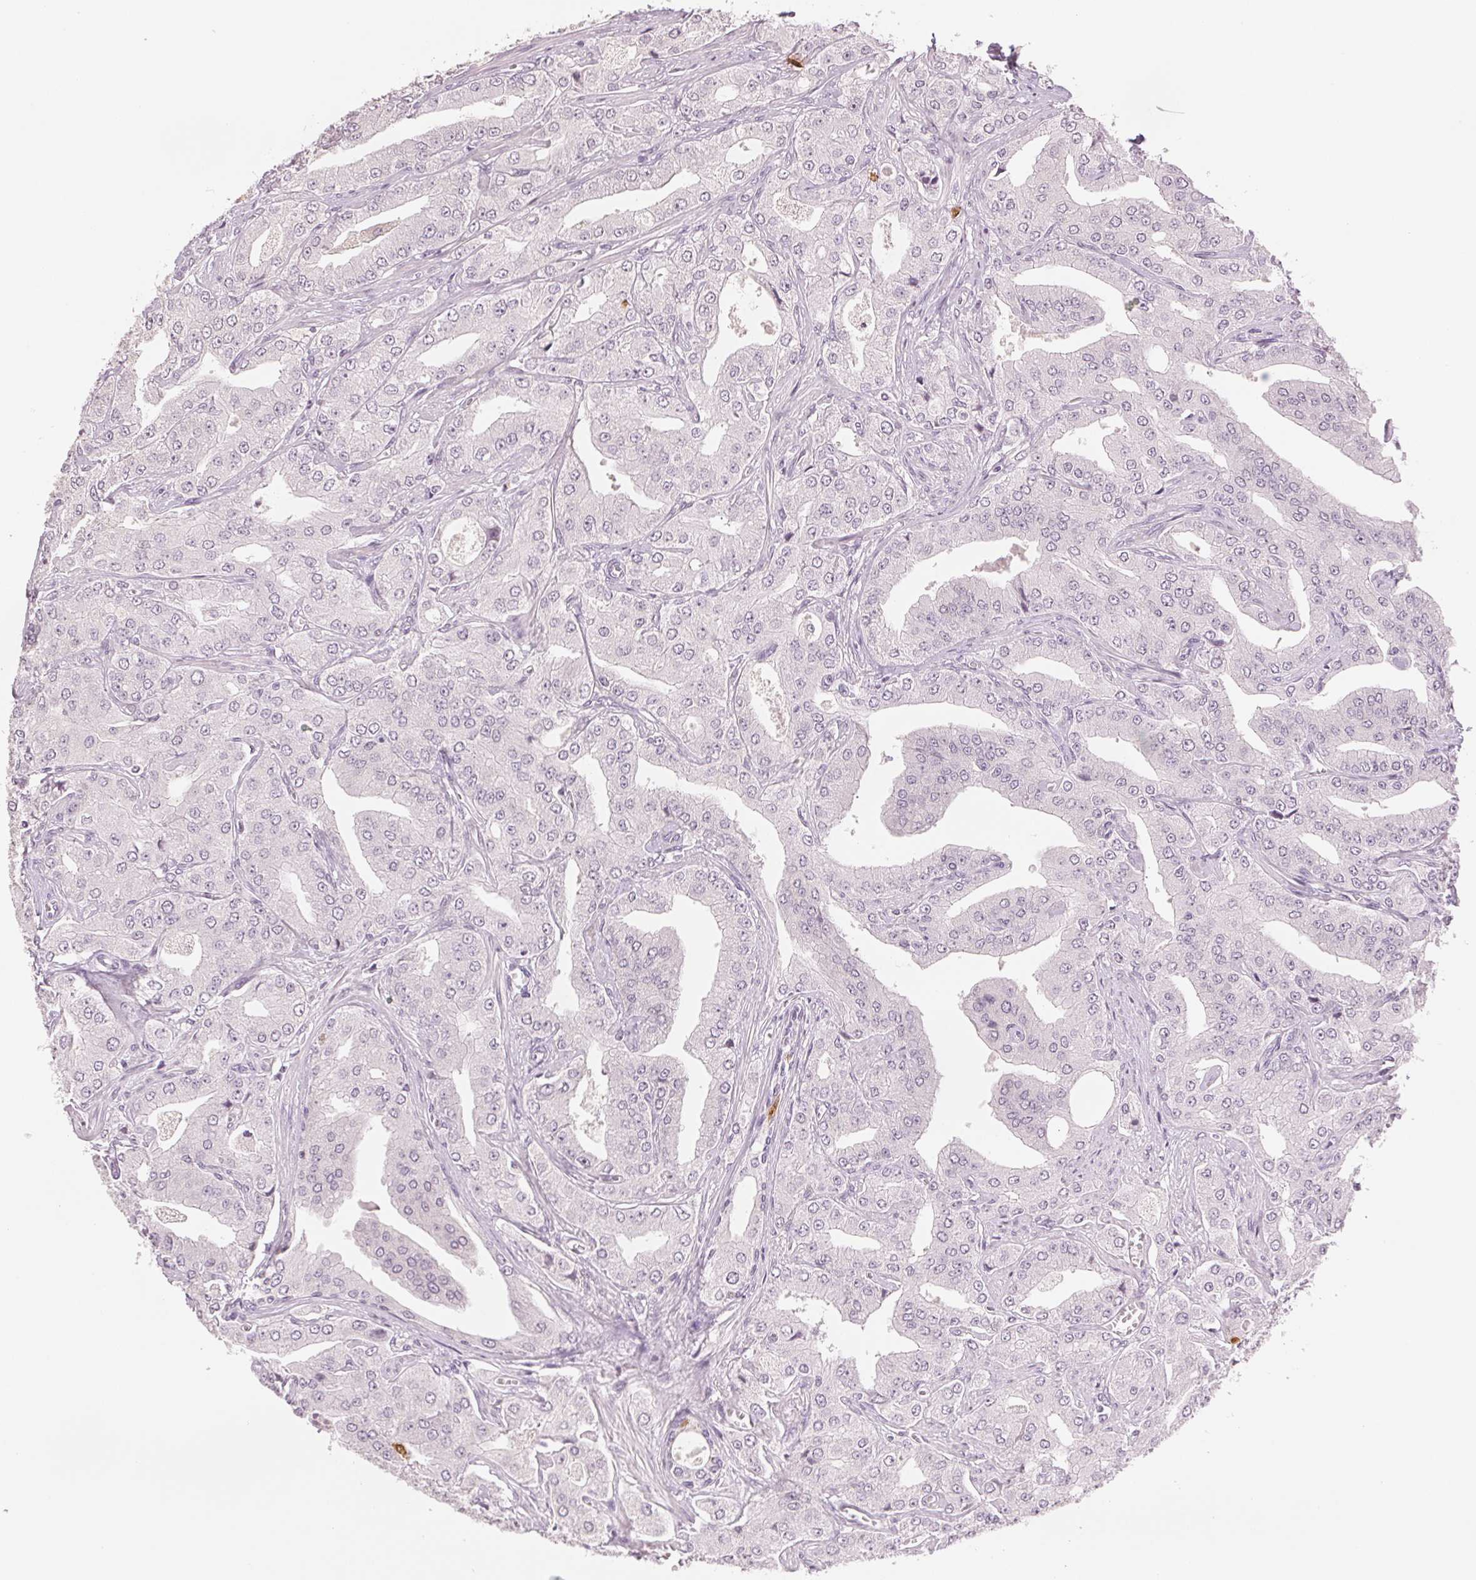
{"staining": {"intensity": "negative", "quantity": "none", "location": "none"}, "tissue": "prostate cancer", "cell_type": "Tumor cells", "image_type": "cancer", "snomed": [{"axis": "morphology", "description": "Adenocarcinoma, Low grade"}, {"axis": "topography", "description": "Prostate"}], "caption": "DAB (3,3'-diaminobenzidine) immunohistochemical staining of human prostate adenocarcinoma (low-grade) displays no significant staining in tumor cells. (DAB (3,3'-diaminobenzidine) immunohistochemistry visualized using brightfield microscopy, high magnification).", "gene": "SCGN", "patient": {"sex": "male", "age": 60}}